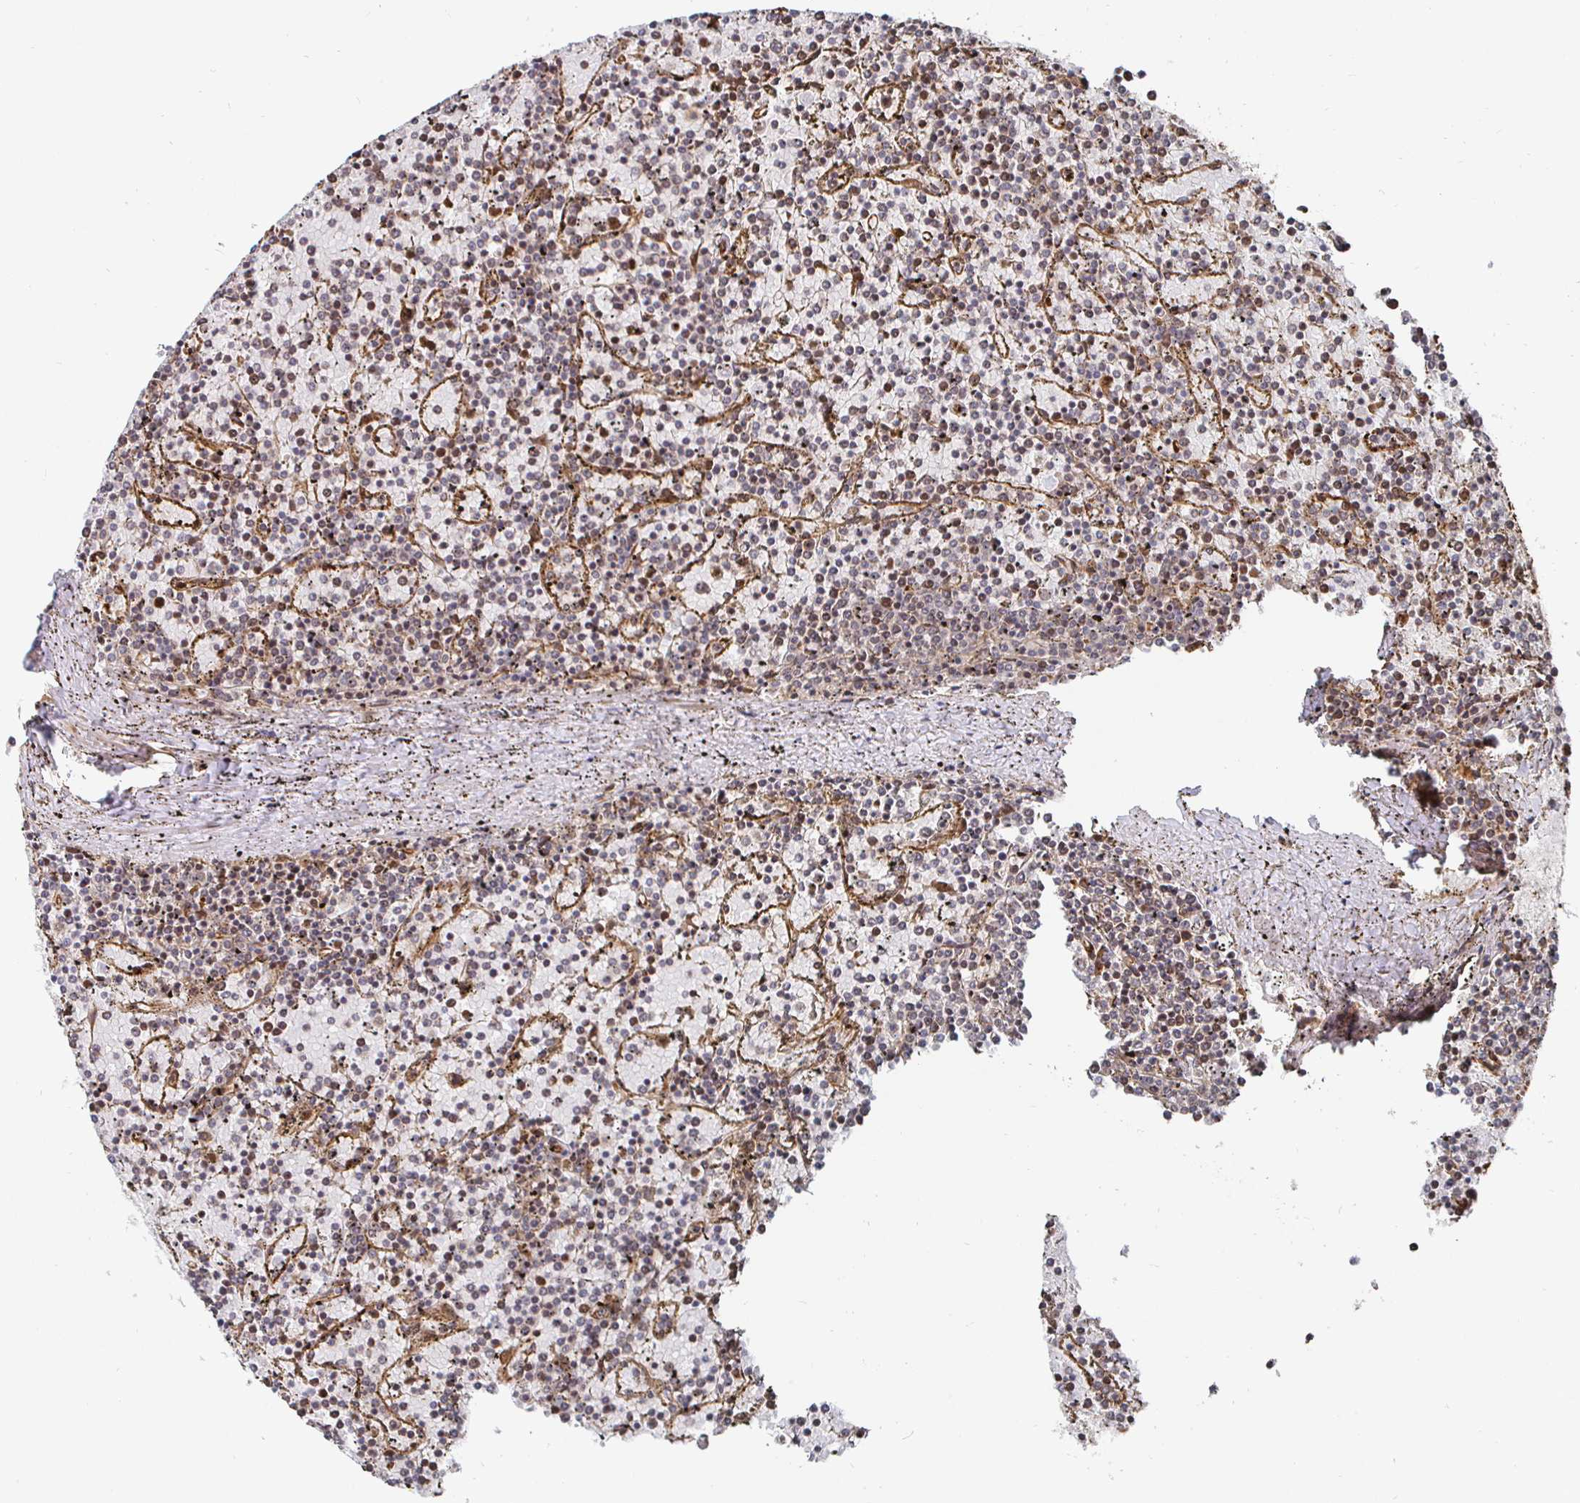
{"staining": {"intensity": "negative", "quantity": "none", "location": "none"}, "tissue": "lymphoma", "cell_type": "Tumor cells", "image_type": "cancer", "snomed": [{"axis": "morphology", "description": "Malignant lymphoma, non-Hodgkin's type, Low grade"}, {"axis": "topography", "description": "Spleen"}], "caption": "High magnification brightfield microscopy of lymphoma stained with DAB (3,3'-diaminobenzidine) (brown) and counterstained with hematoxylin (blue): tumor cells show no significant positivity. (IHC, brightfield microscopy, high magnification).", "gene": "TBKBP1", "patient": {"sex": "female", "age": 77}}